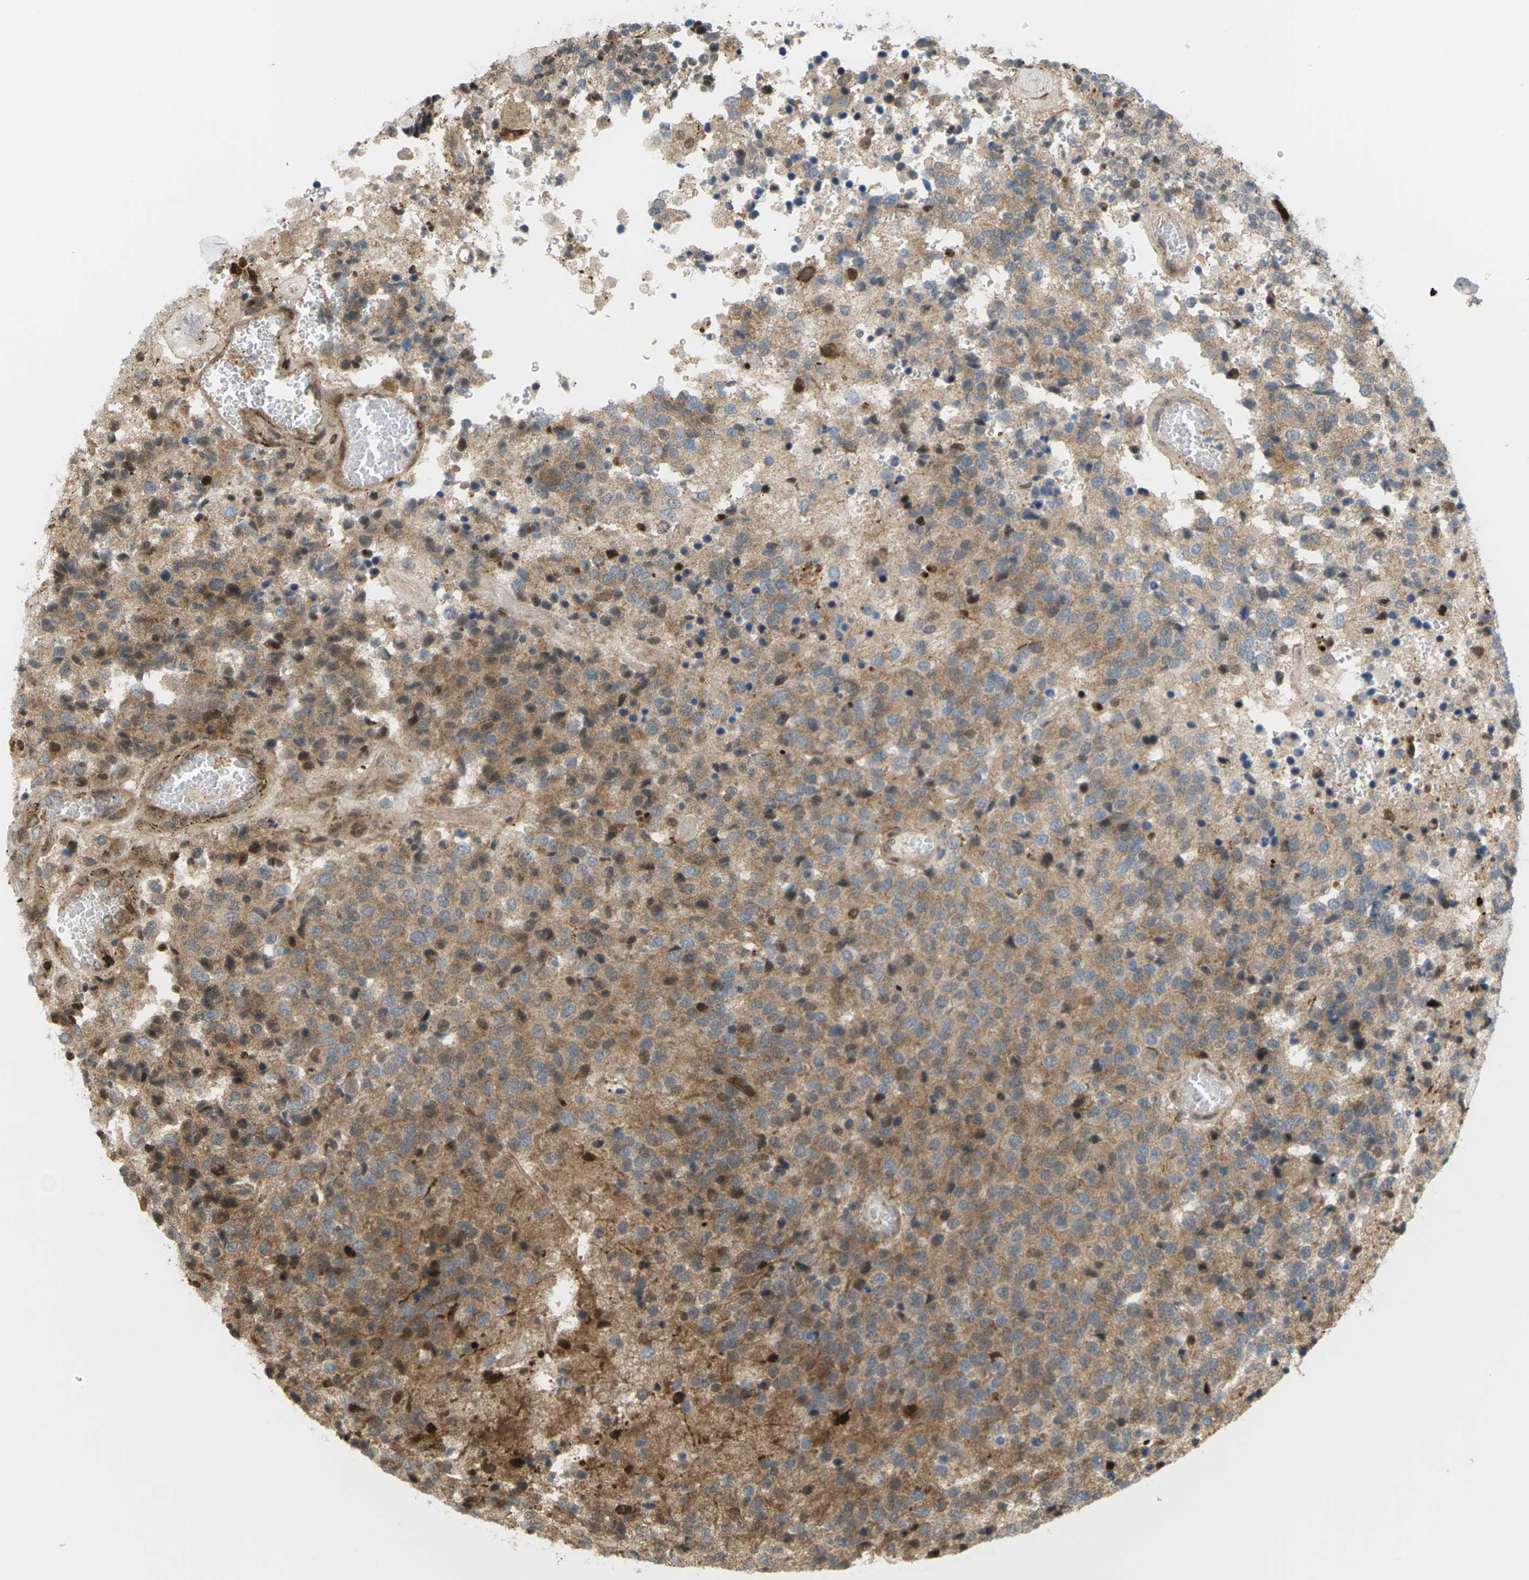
{"staining": {"intensity": "moderate", "quantity": ">75%", "location": "cytoplasmic/membranous"}, "tissue": "glioma", "cell_type": "Tumor cells", "image_type": "cancer", "snomed": [{"axis": "morphology", "description": "Glioma, malignant, High grade"}, {"axis": "topography", "description": "pancreas cauda"}], "caption": "Immunohistochemistry (DAB) staining of human glioma reveals moderate cytoplasmic/membranous protein staining in approximately >75% of tumor cells. The protein of interest is shown in brown color, while the nuclei are stained blue.", "gene": "ROBO1", "patient": {"sex": "male", "age": 60}}